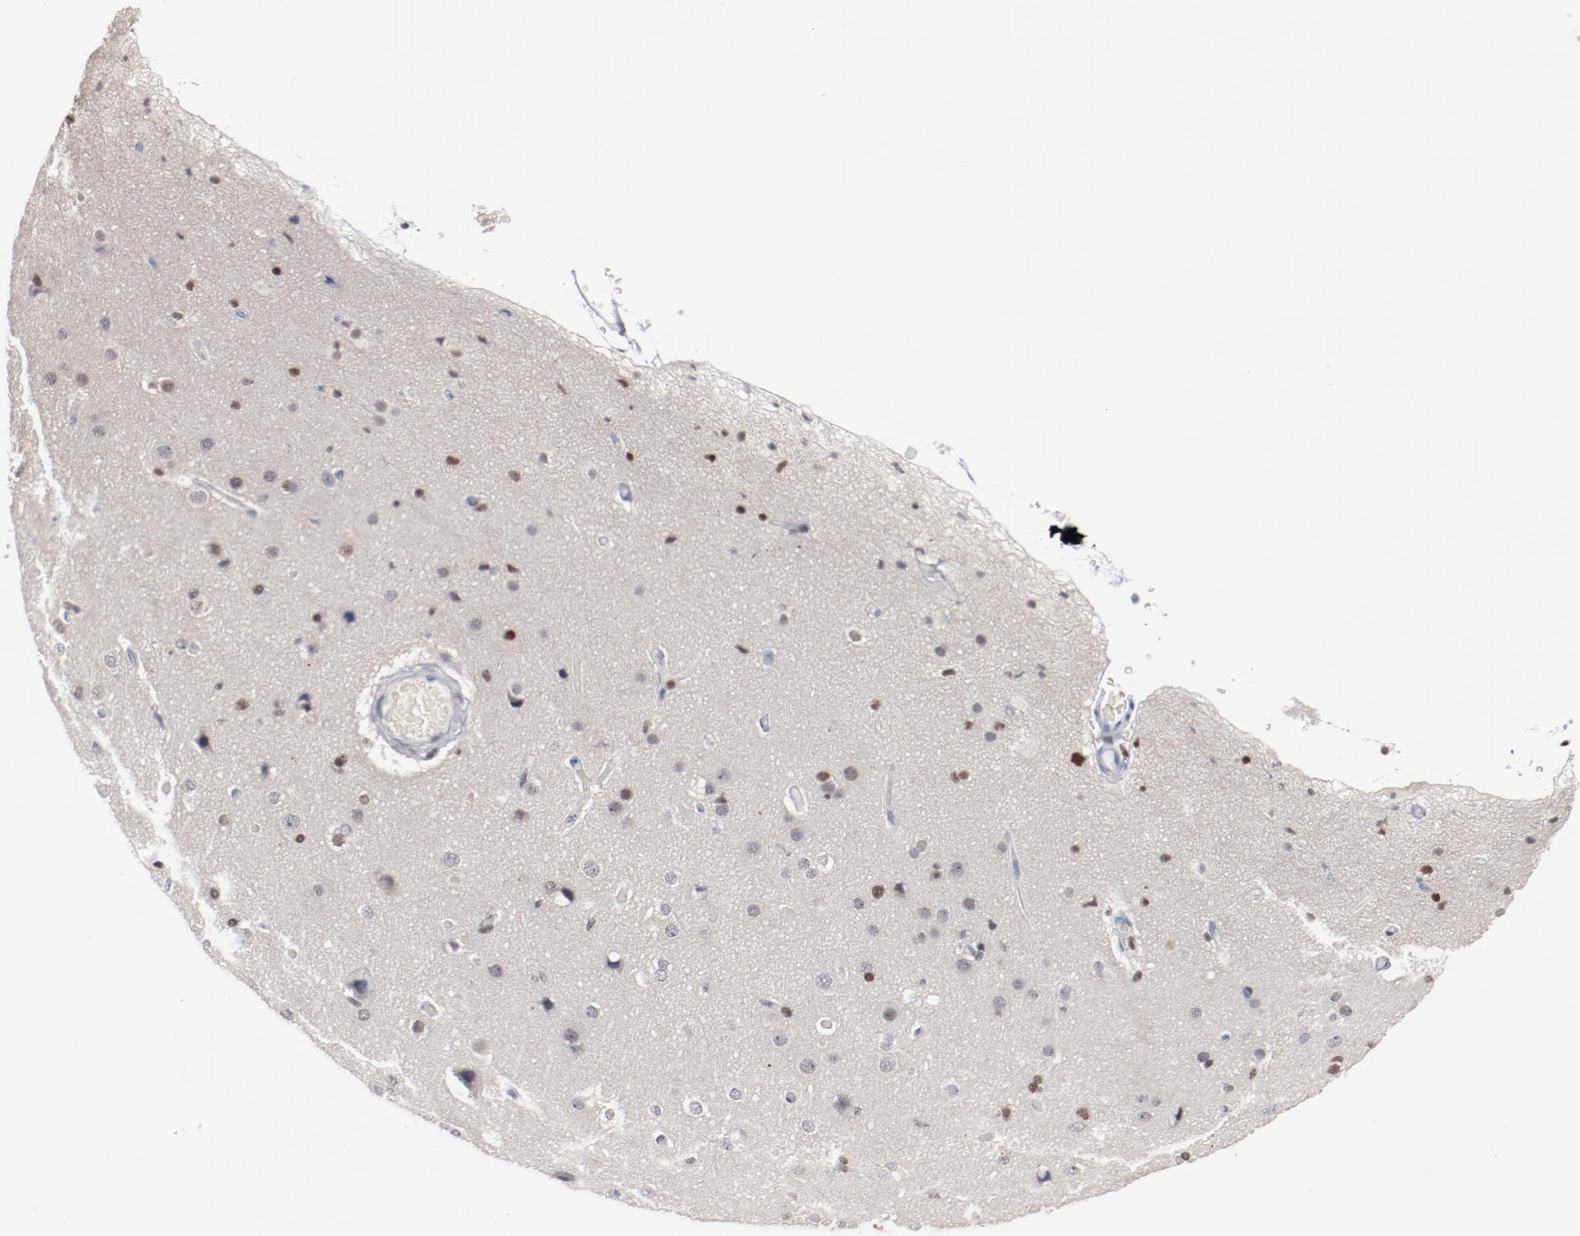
{"staining": {"intensity": "negative", "quantity": "none", "location": "none"}, "tissue": "cerebral cortex", "cell_type": "Endothelial cells", "image_type": "normal", "snomed": [{"axis": "morphology", "description": "Normal tissue, NOS"}, {"axis": "morphology", "description": "Glioma, malignant, High grade"}, {"axis": "topography", "description": "Cerebral cortex"}], "caption": "Photomicrograph shows no significant protein expression in endothelial cells of normal cerebral cortex. (DAB IHC visualized using brightfield microscopy, high magnification).", "gene": "ZEB2", "patient": {"sex": "male", "age": 77}}